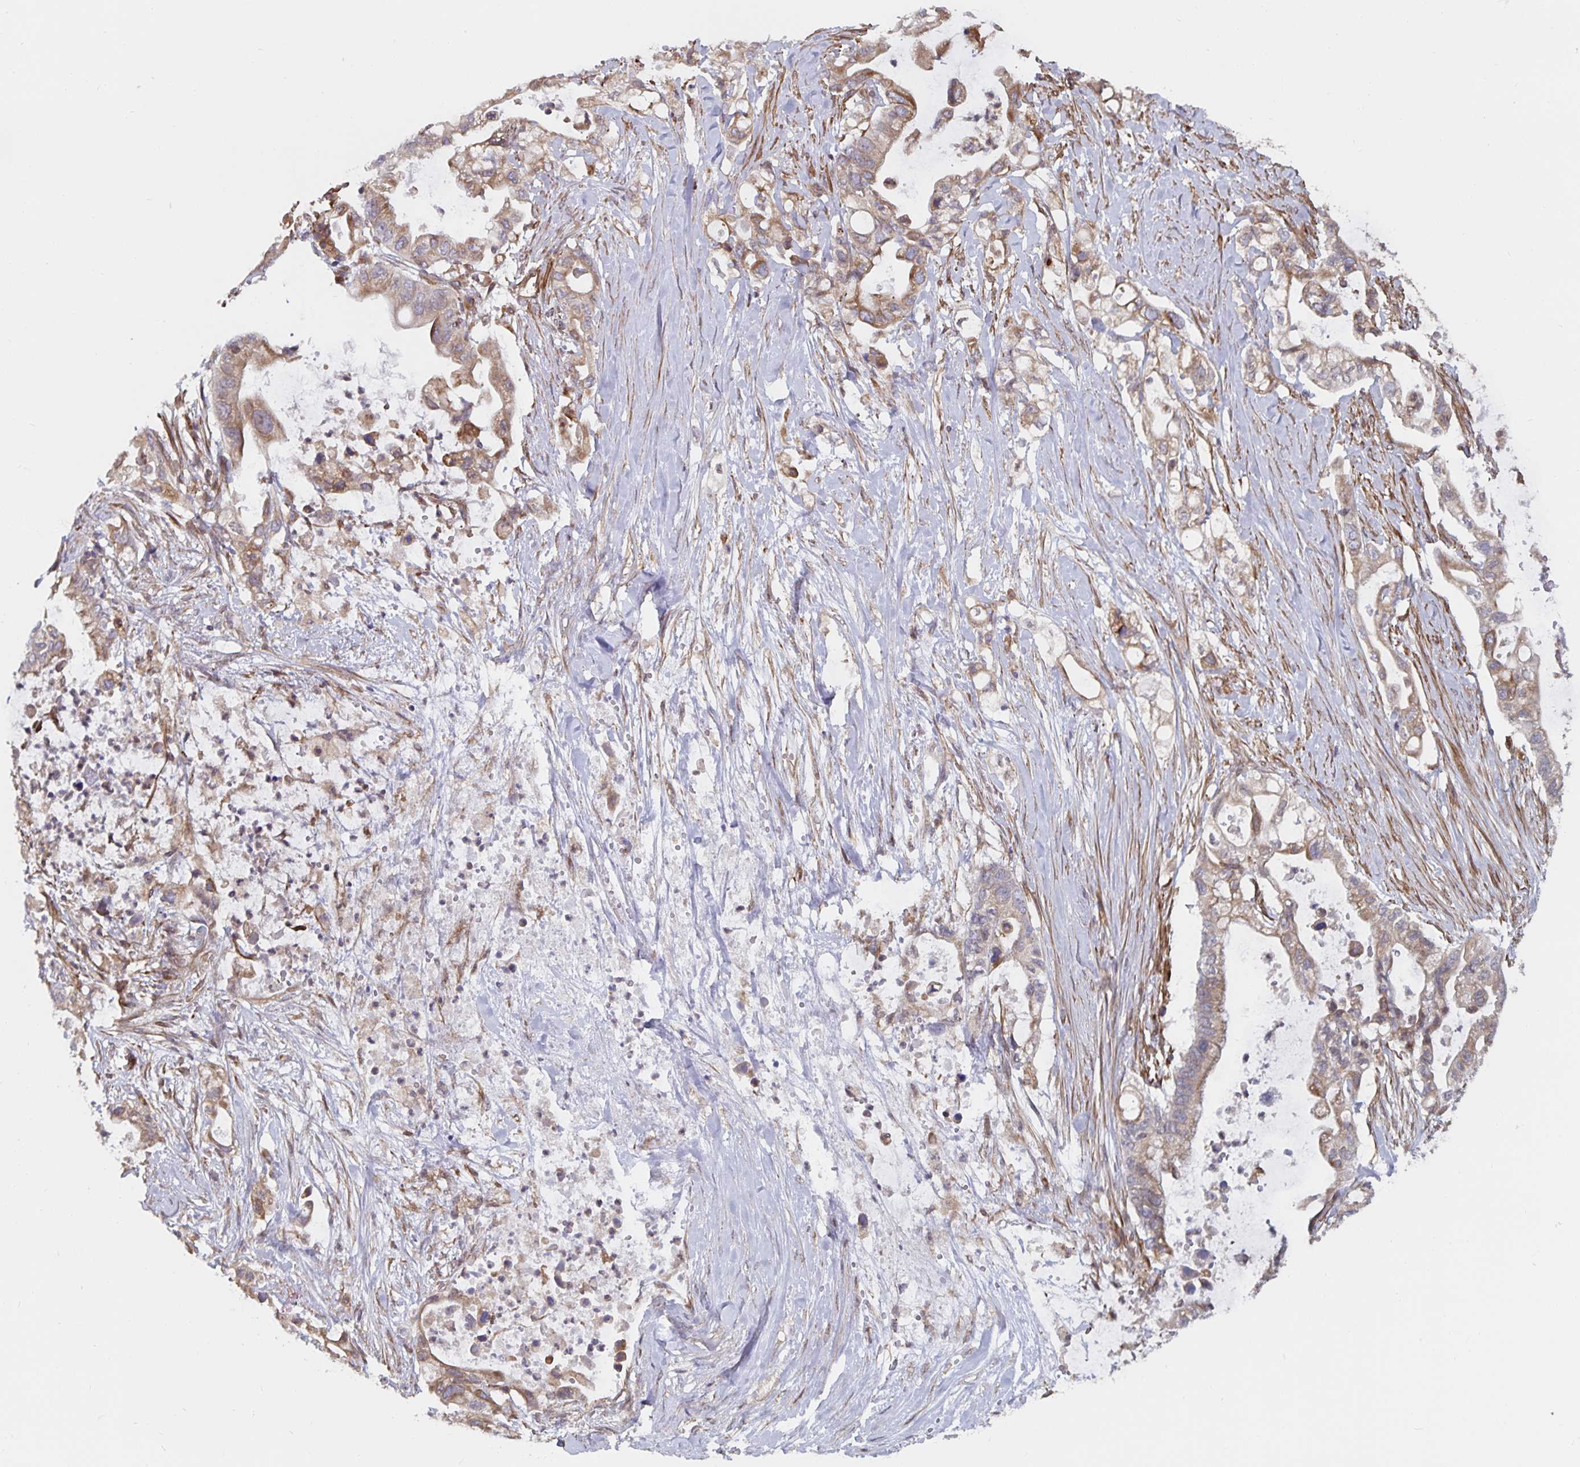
{"staining": {"intensity": "moderate", "quantity": ">75%", "location": "cytoplasmic/membranous"}, "tissue": "pancreatic cancer", "cell_type": "Tumor cells", "image_type": "cancer", "snomed": [{"axis": "morphology", "description": "Adenocarcinoma, NOS"}, {"axis": "topography", "description": "Pancreas"}], "caption": "Immunohistochemistry image of pancreatic cancer stained for a protein (brown), which shows medium levels of moderate cytoplasmic/membranous positivity in about >75% of tumor cells.", "gene": "BCAP29", "patient": {"sex": "female", "age": 72}}